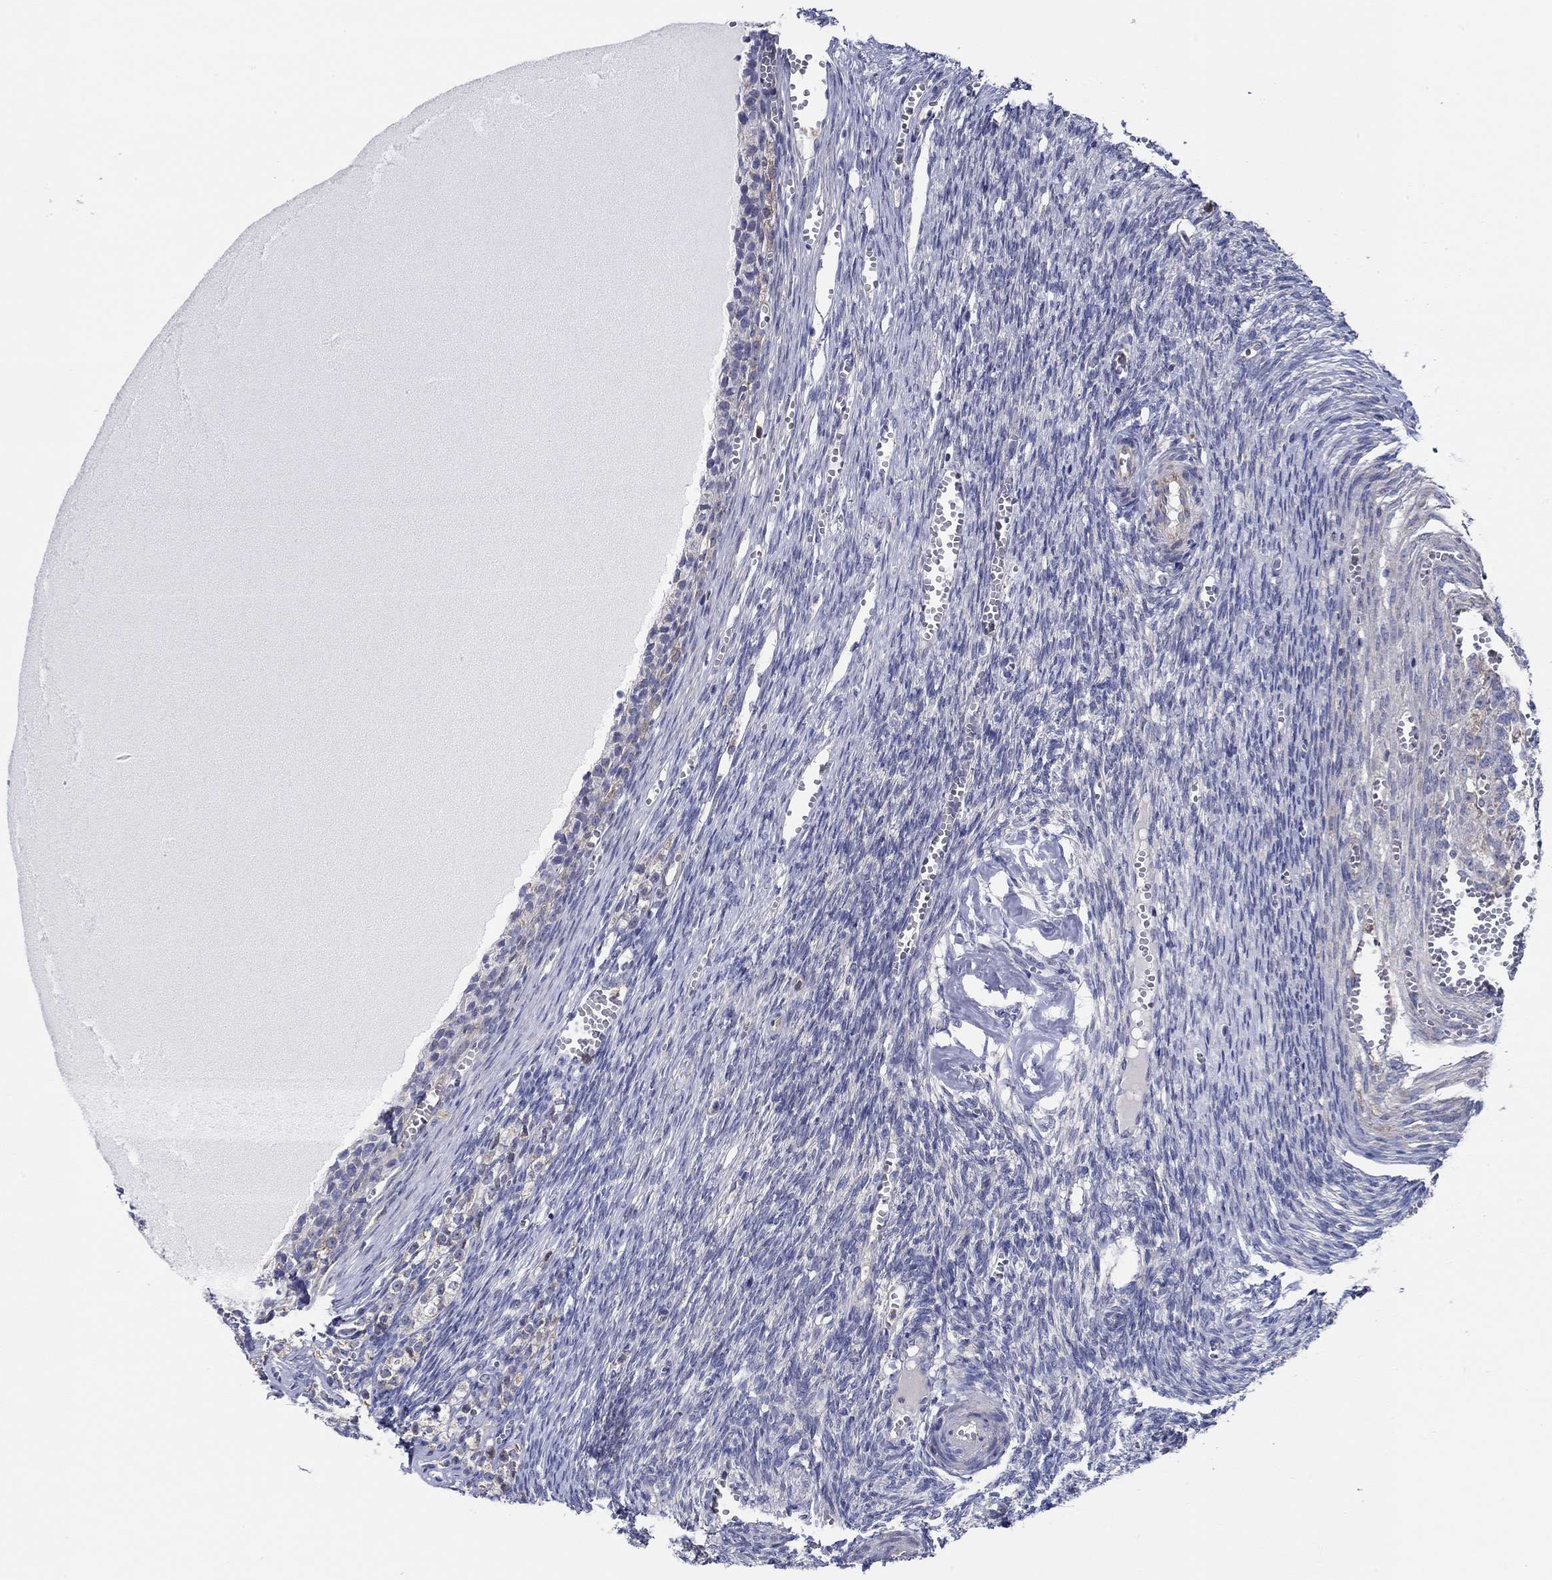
{"staining": {"intensity": "negative", "quantity": "none", "location": "none"}, "tissue": "ovary", "cell_type": "Follicle cells", "image_type": "normal", "snomed": [{"axis": "morphology", "description": "Normal tissue, NOS"}, {"axis": "topography", "description": "Ovary"}], "caption": "Photomicrograph shows no significant protein expression in follicle cells of normal ovary.", "gene": "CFAP61", "patient": {"sex": "female", "age": 43}}